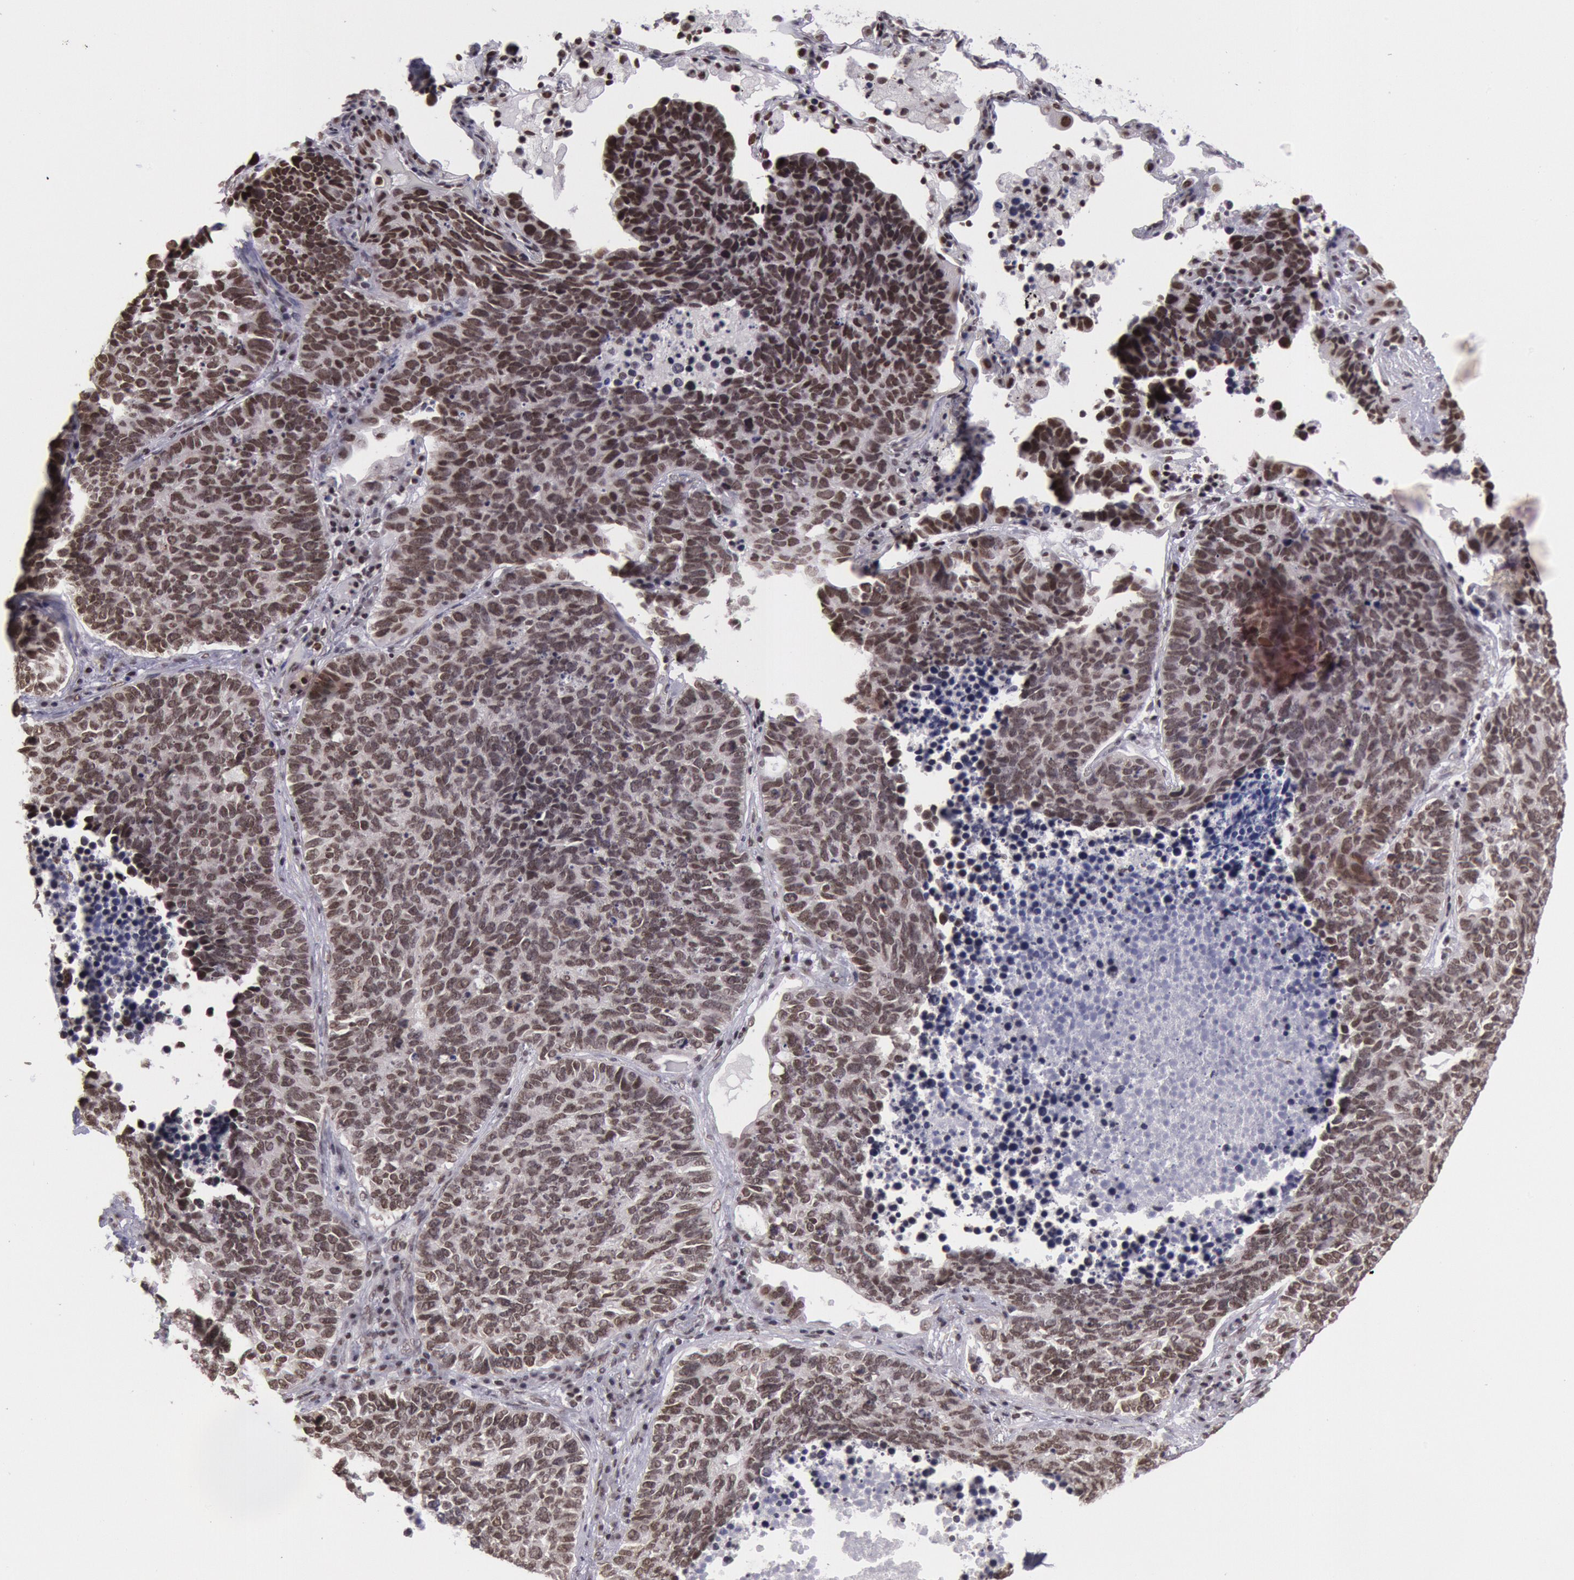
{"staining": {"intensity": "moderate", "quantity": ">75%", "location": "nuclear"}, "tissue": "lung cancer", "cell_type": "Tumor cells", "image_type": "cancer", "snomed": [{"axis": "morphology", "description": "Neoplasm, malignant, NOS"}, {"axis": "topography", "description": "Lung"}], "caption": "Protein analysis of neoplasm (malignant) (lung) tissue shows moderate nuclear positivity in approximately >75% of tumor cells. (Stains: DAB in brown, nuclei in blue, Microscopy: brightfield microscopy at high magnification).", "gene": "NKAP", "patient": {"sex": "female", "age": 75}}